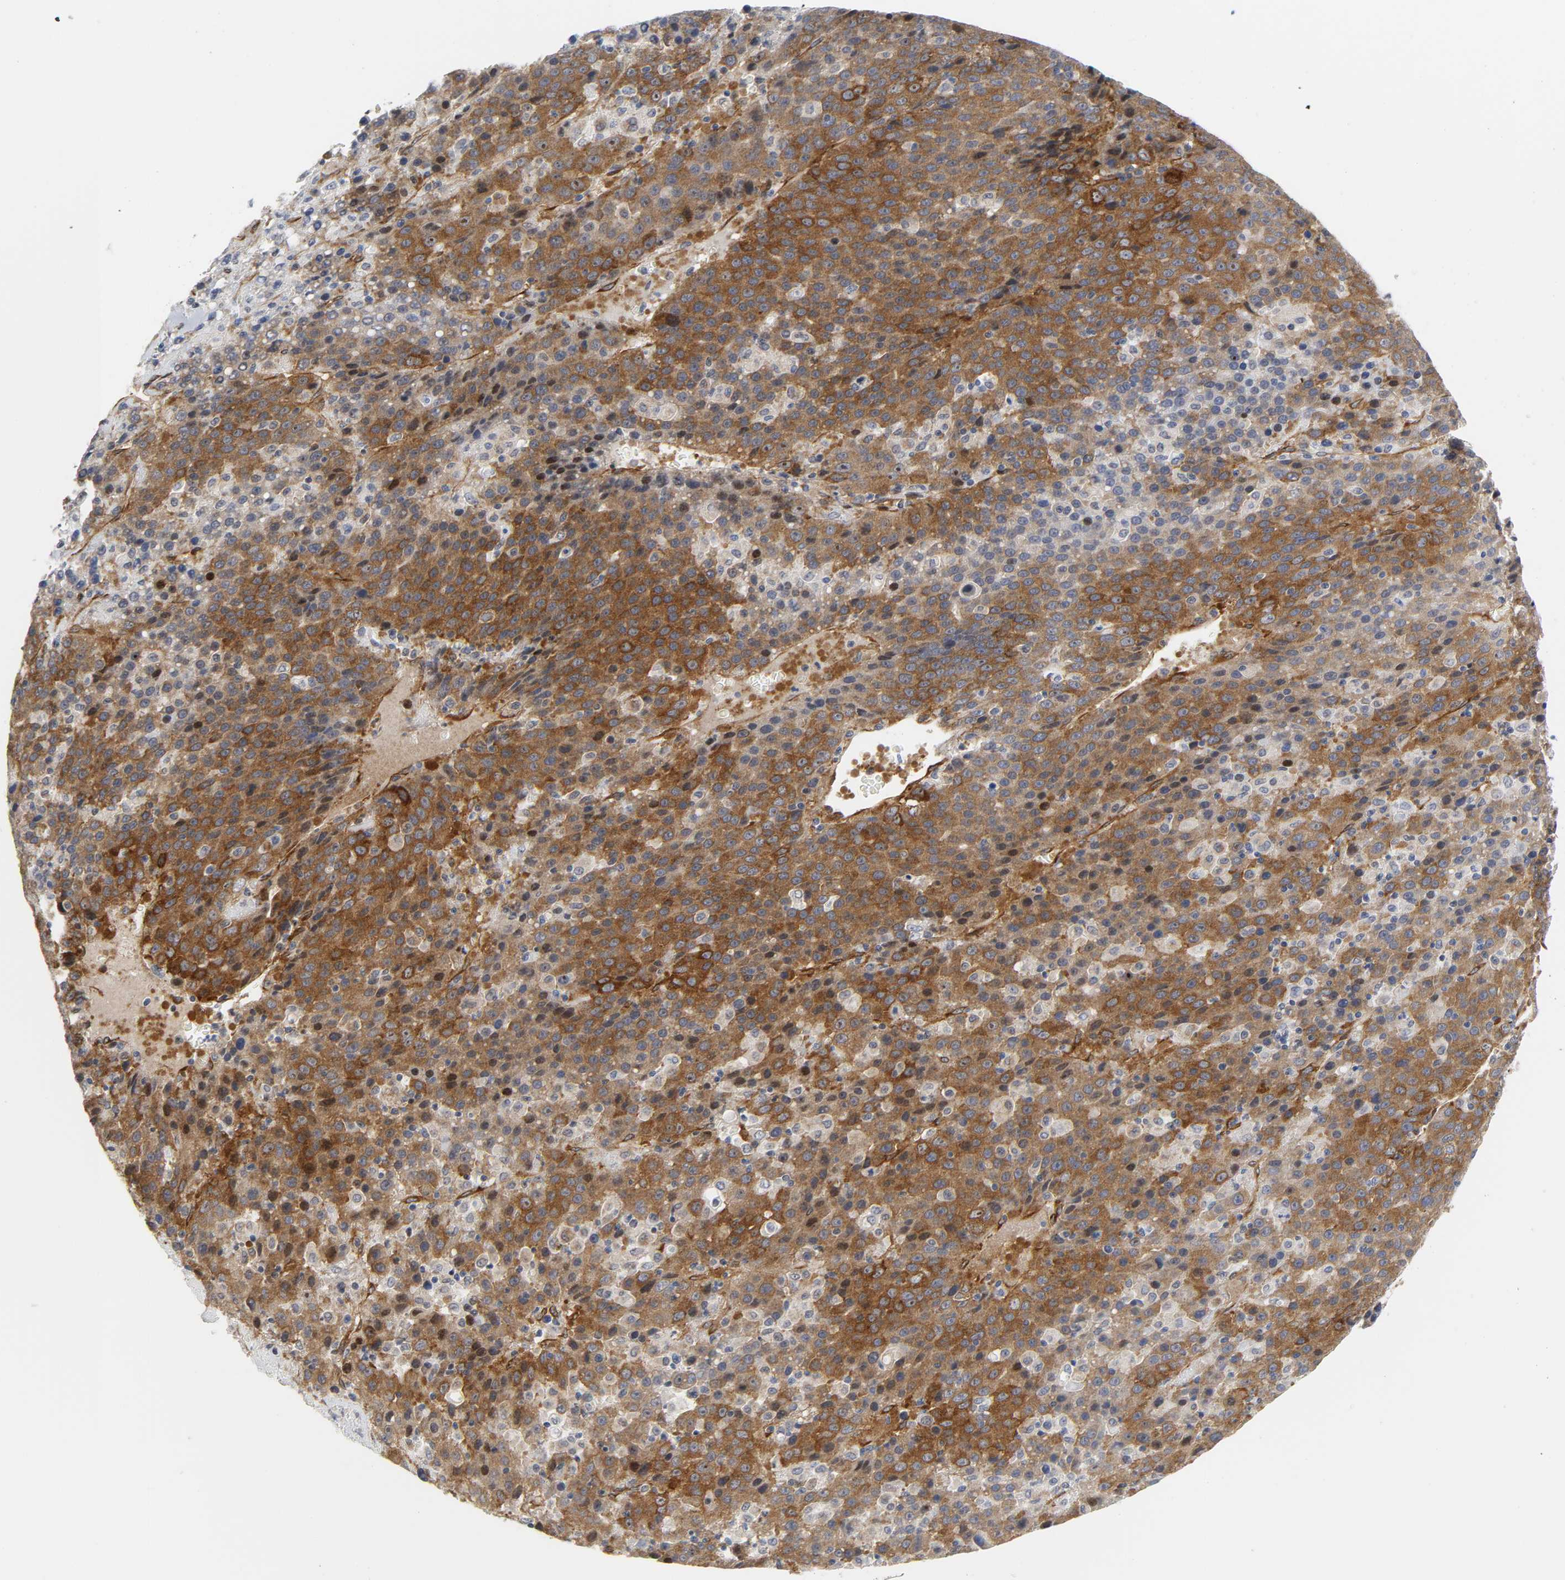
{"staining": {"intensity": "strong", "quantity": ">75%", "location": "cytoplasmic/membranous"}, "tissue": "liver cancer", "cell_type": "Tumor cells", "image_type": "cancer", "snomed": [{"axis": "morphology", "description": "Carcinoma, Hepatocellular, NOS"}, {"axis": "topography", "description": "Liver"}], "caption": "DAB (3,3'-diaminobenzidine) immunohistochemical staining of human liver hepatocellular carcinoma demonstrates strong cytoplasmic/membranous protein expression in about >75% of tumor cells.", "gene": "DOCK1", "patient": {"sex": "female", "age": 53}}